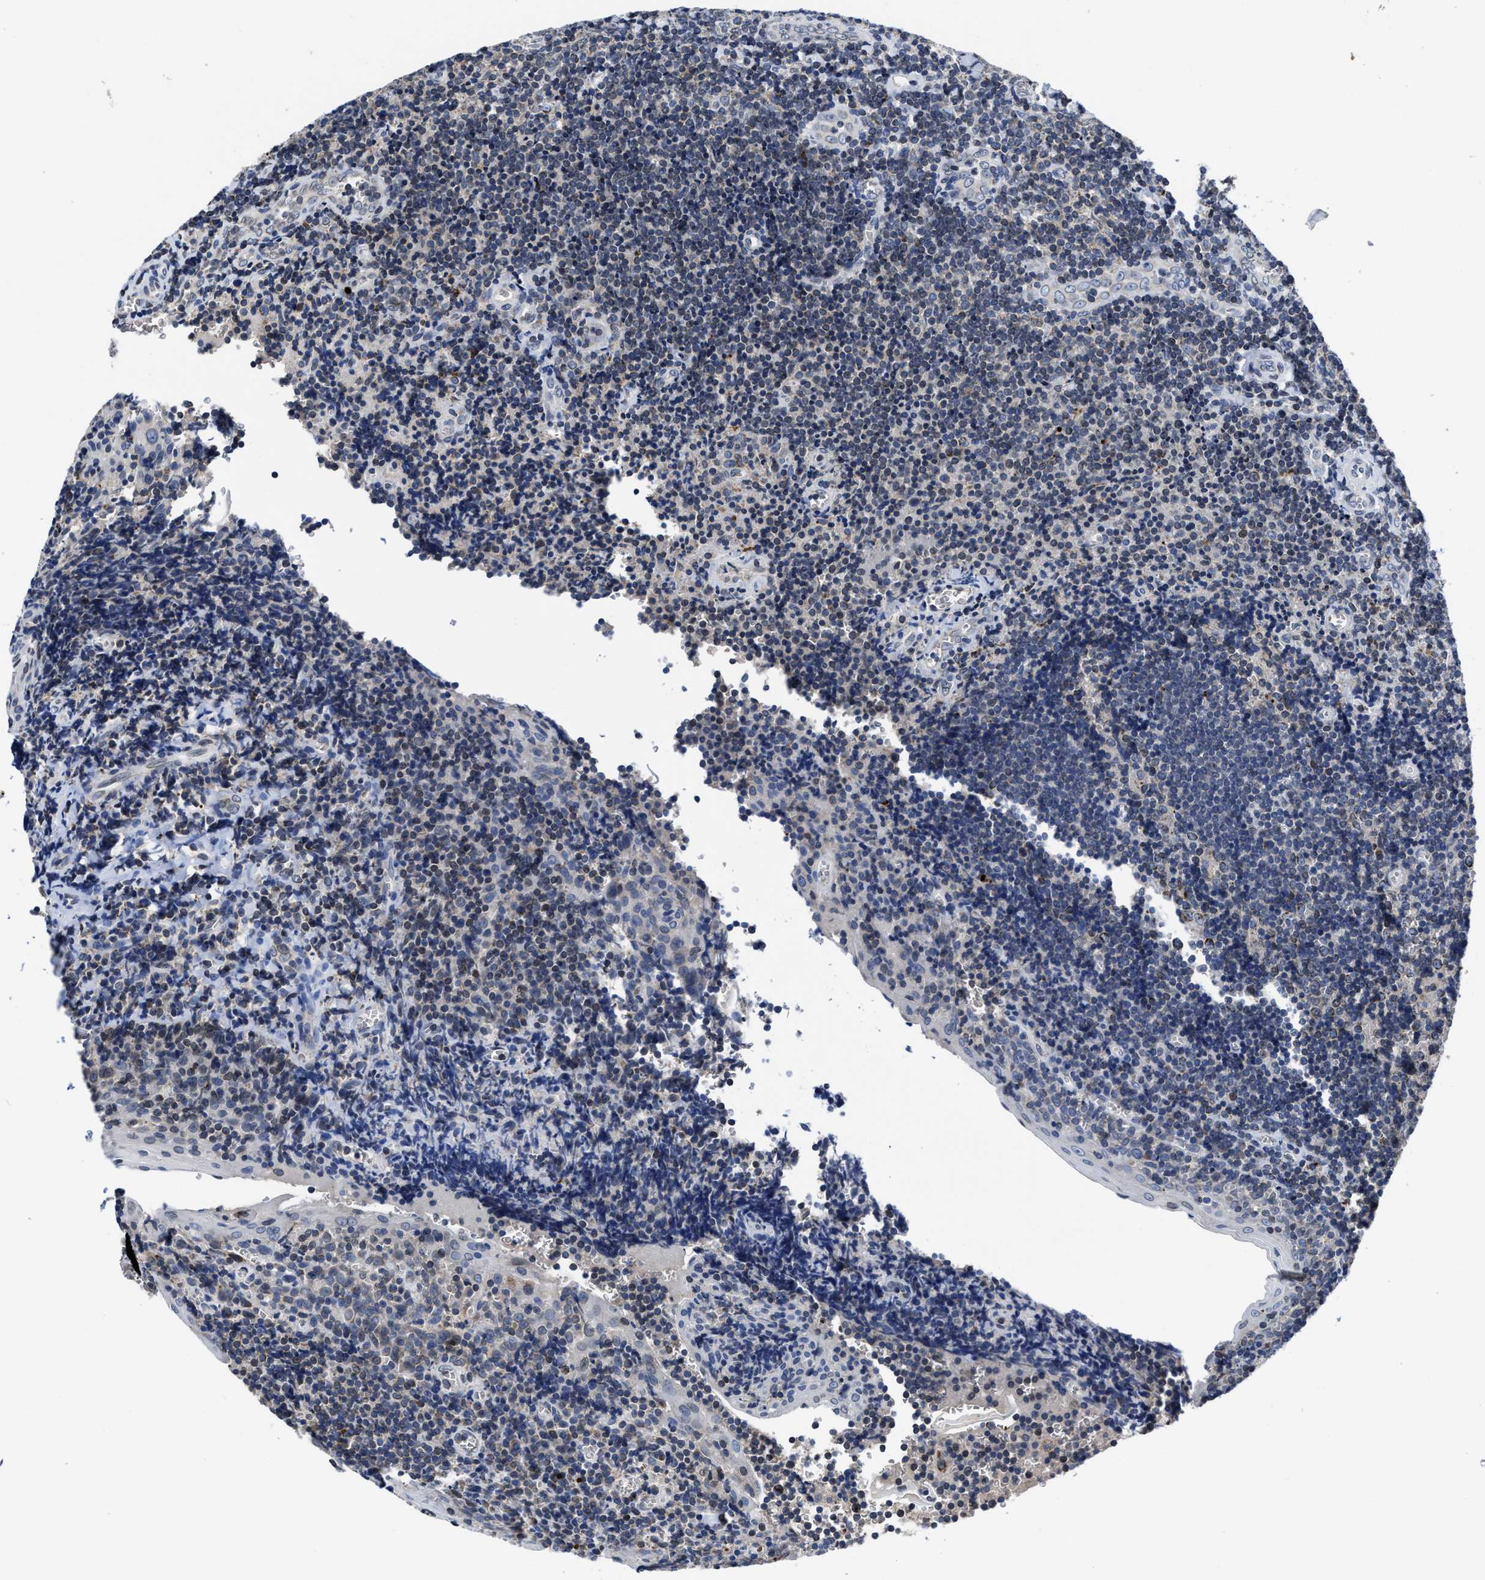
{"staining": {"intensity": "weak", "quantity": "<25%", "location": "cytoplasmic/membranous"}, "tissue": "tonsil", "cell_type": "Germinal center cells", "image_type": "normal", "snomed": [{"axis": "morphology", "description": "Normal tissue, NOS"}, {"axis": "morphology", "description": "Inflammation, NOS"}, {"axis": "topography", "description": "Tonsil"}], "caption": "An IHC image of normal tonsil is shown. There is no staining in germinal center cells of tonsil.", "gene": "CACNA1D", "patient": {"sex": "female", "age": 31}}